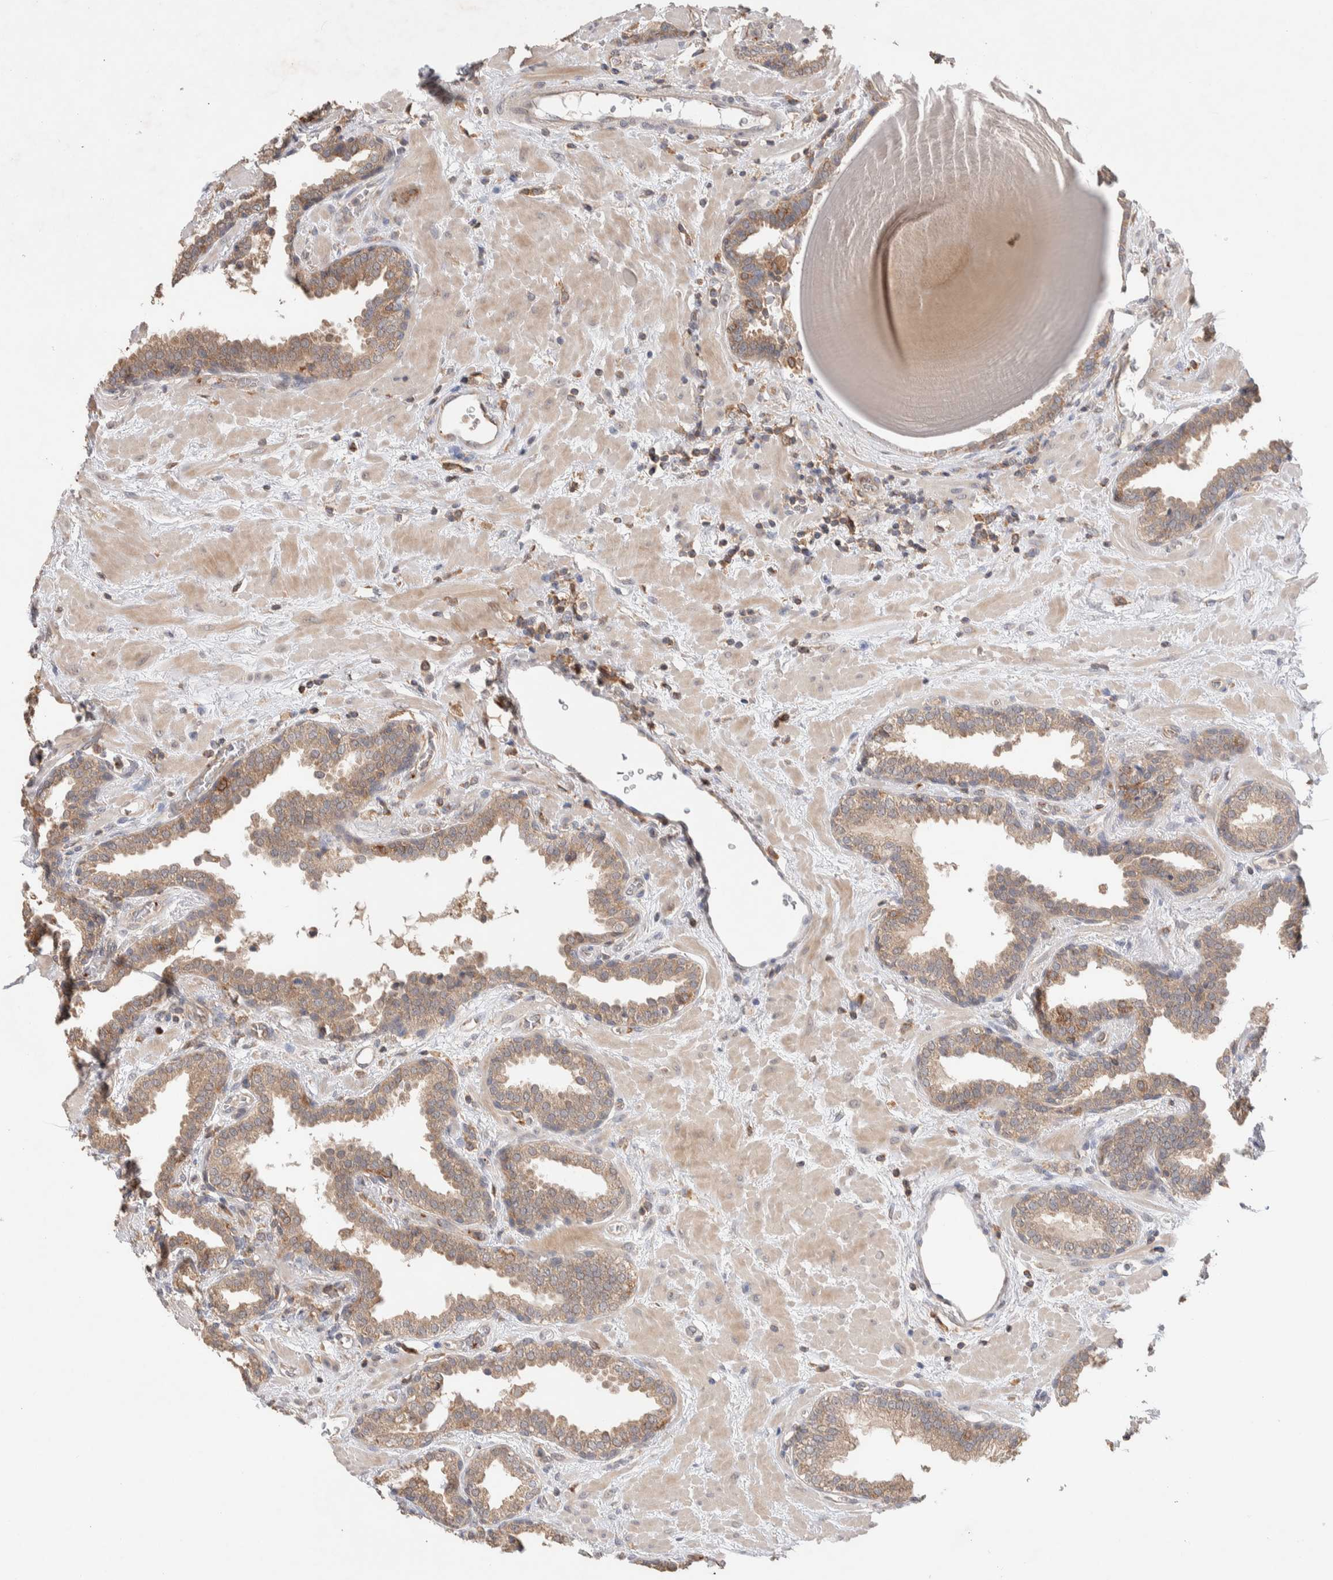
{"staining": {"intensity": "moderate", "quantity": "25%-75%", "location": "cytoplasmic/membranous"}, "tissue": "prostate", "cell_type": "Glandular cells", "image_type": "normal", "snomed": [{"axis": "morphology", "description": "Normal tissue, NOS"}, {"axis": "topography", "description": "Prostate"}], "caption": "Immunohistochemistry (IHC) image of benign human prostate stained for a protein (brown), which shows medium levels of moderate cytoplasmic/membranous positivity in approximately 25%-75% of glandular cells.", "gene": "DEPTOR", "patient": {"sex": "male", "age": 51}}